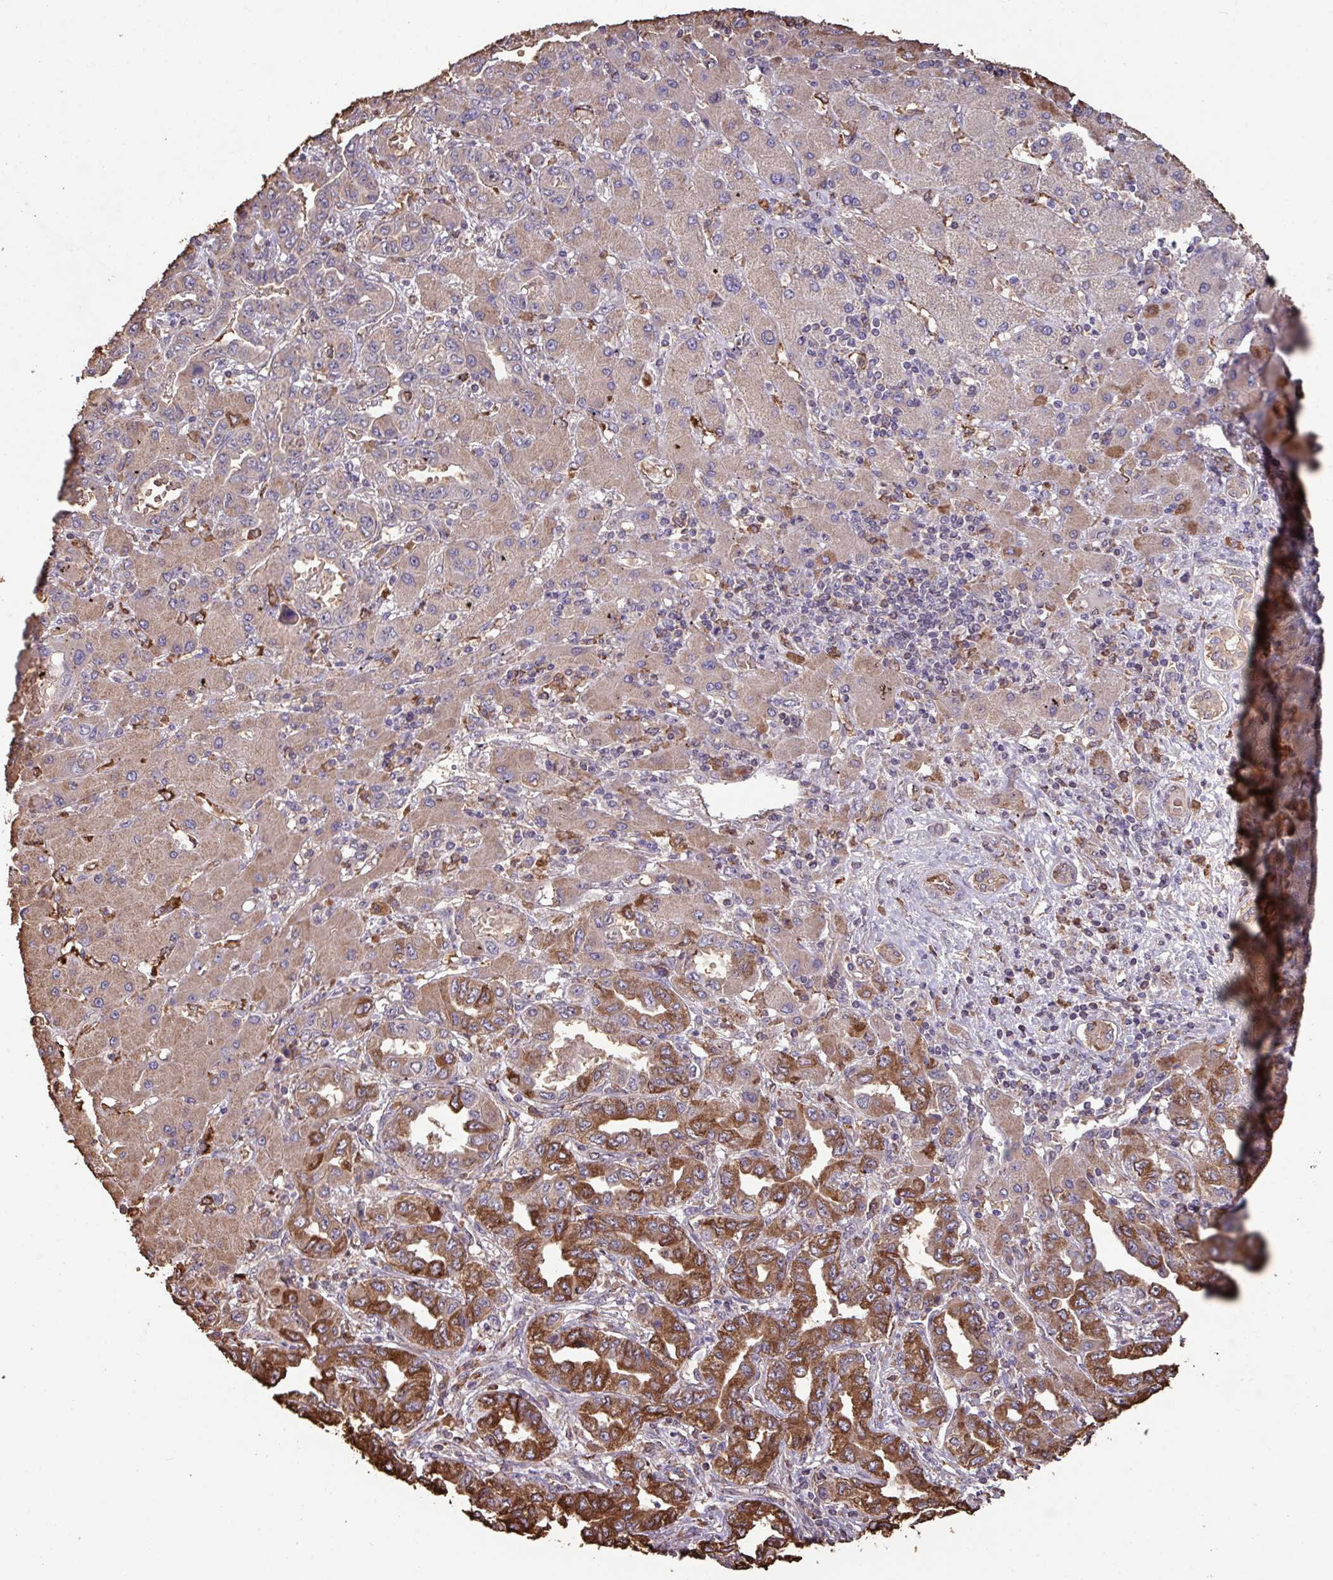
{"staining": {"intensity": "strong", "quantity": ">75%", "location": "cytoplasmic/membranous"}, "tissue": "liver cancer", "cell_type": "Tumor cells", "image_type": "cancer", "snomed": [{"axis": "morphology", "description": "Cholangiocarcinoma"}, {"axis": "topography", "description": "Liver"}], "caption": "Approximately >75% of tumor cells in liver cancer show strong cytoplasmic/membranous protein positivity as visualized by brown immunohistochemical staining.", "gene": "CAMK2B", "patient": {"sex": "male", "age": 59}}